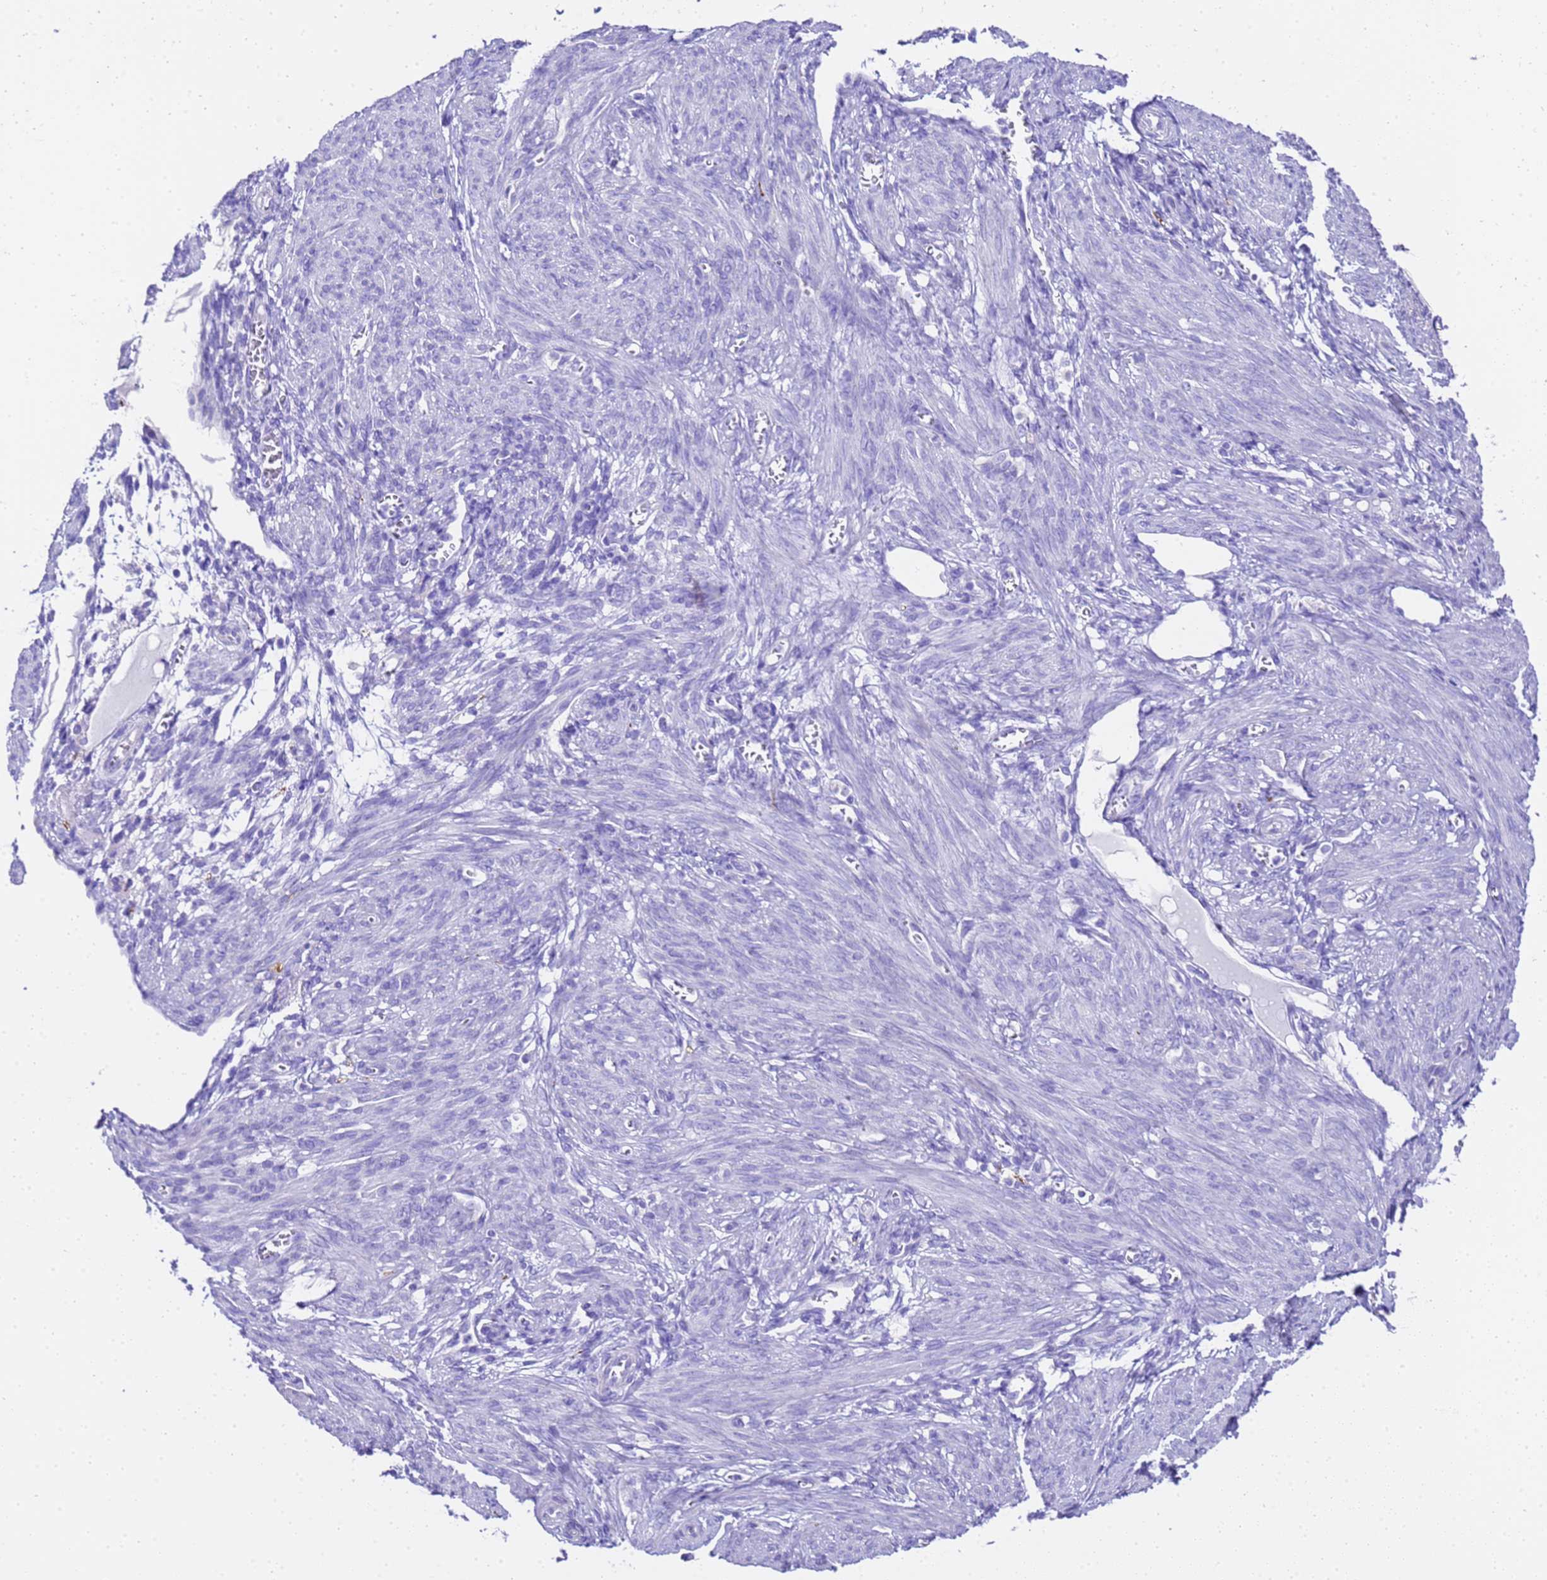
{"staining": {"intensity": "negative", "quantity": "none", "location": "none"}, "tissue": "smooth muscle", "cell_type": "Smooth muscle cells", "image_type": "normal", "snomed": [{"axis": "morphology", "description": "Normal tissue, NOS"}, {"axis": "topography", "description": "Smooth muscle"}], "caption": "A high-resolution micrograph shows immunohistochemistry (IHC) staining of benign smooth muscle, which exhibits no significant positivity in smooth muscle cells.", "gene": "FAM72A", "patient": {"sex": "female", "age": 39}}